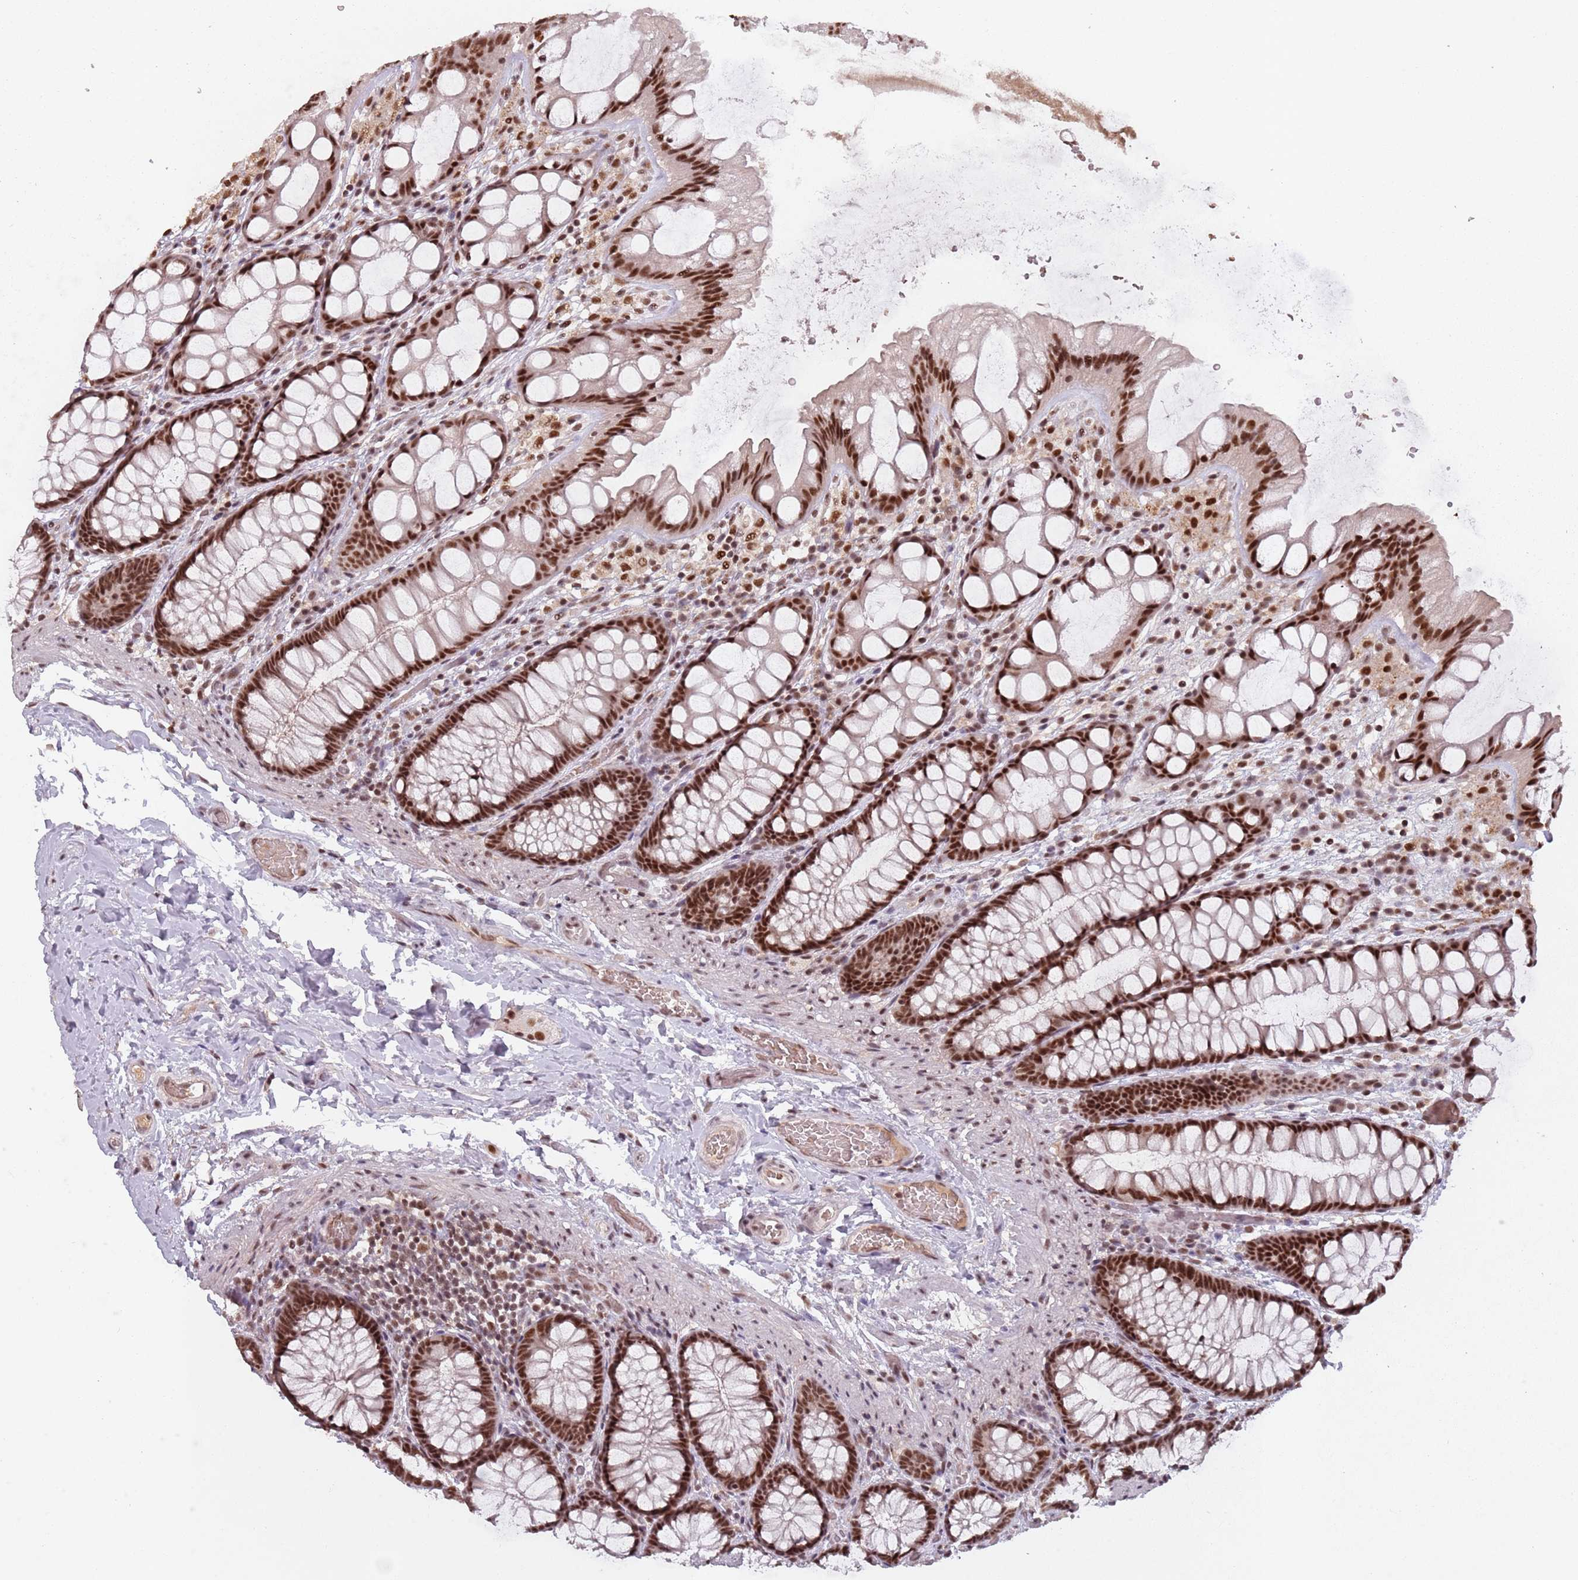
{"staining": {"intensity": "moderate", "quantity": ">75%", "location": "nuclear"}, "tissue": "colon", "cell_type": "Endothelial cells", "image_type": "normal", "snomed": [{"axis": "morphology", "description": "Normal tissue, NOS"}, {"axis": "topography", "description": "Colon"}], "caption": "High-magnification brightfield microscopy of unremarkable colon stained with DAB (3,3'-diaminobenzidine) (brown) and counterstained with hematoxylin (blue). endothelial cells exhibit moderate nuclear positivity is appreciated in about>75% of cells. Ihc stains the protein in brown and the nuclei are stained blue.", "gene": "NCBP1", "patient": {"sex": "male", "age": 47}}